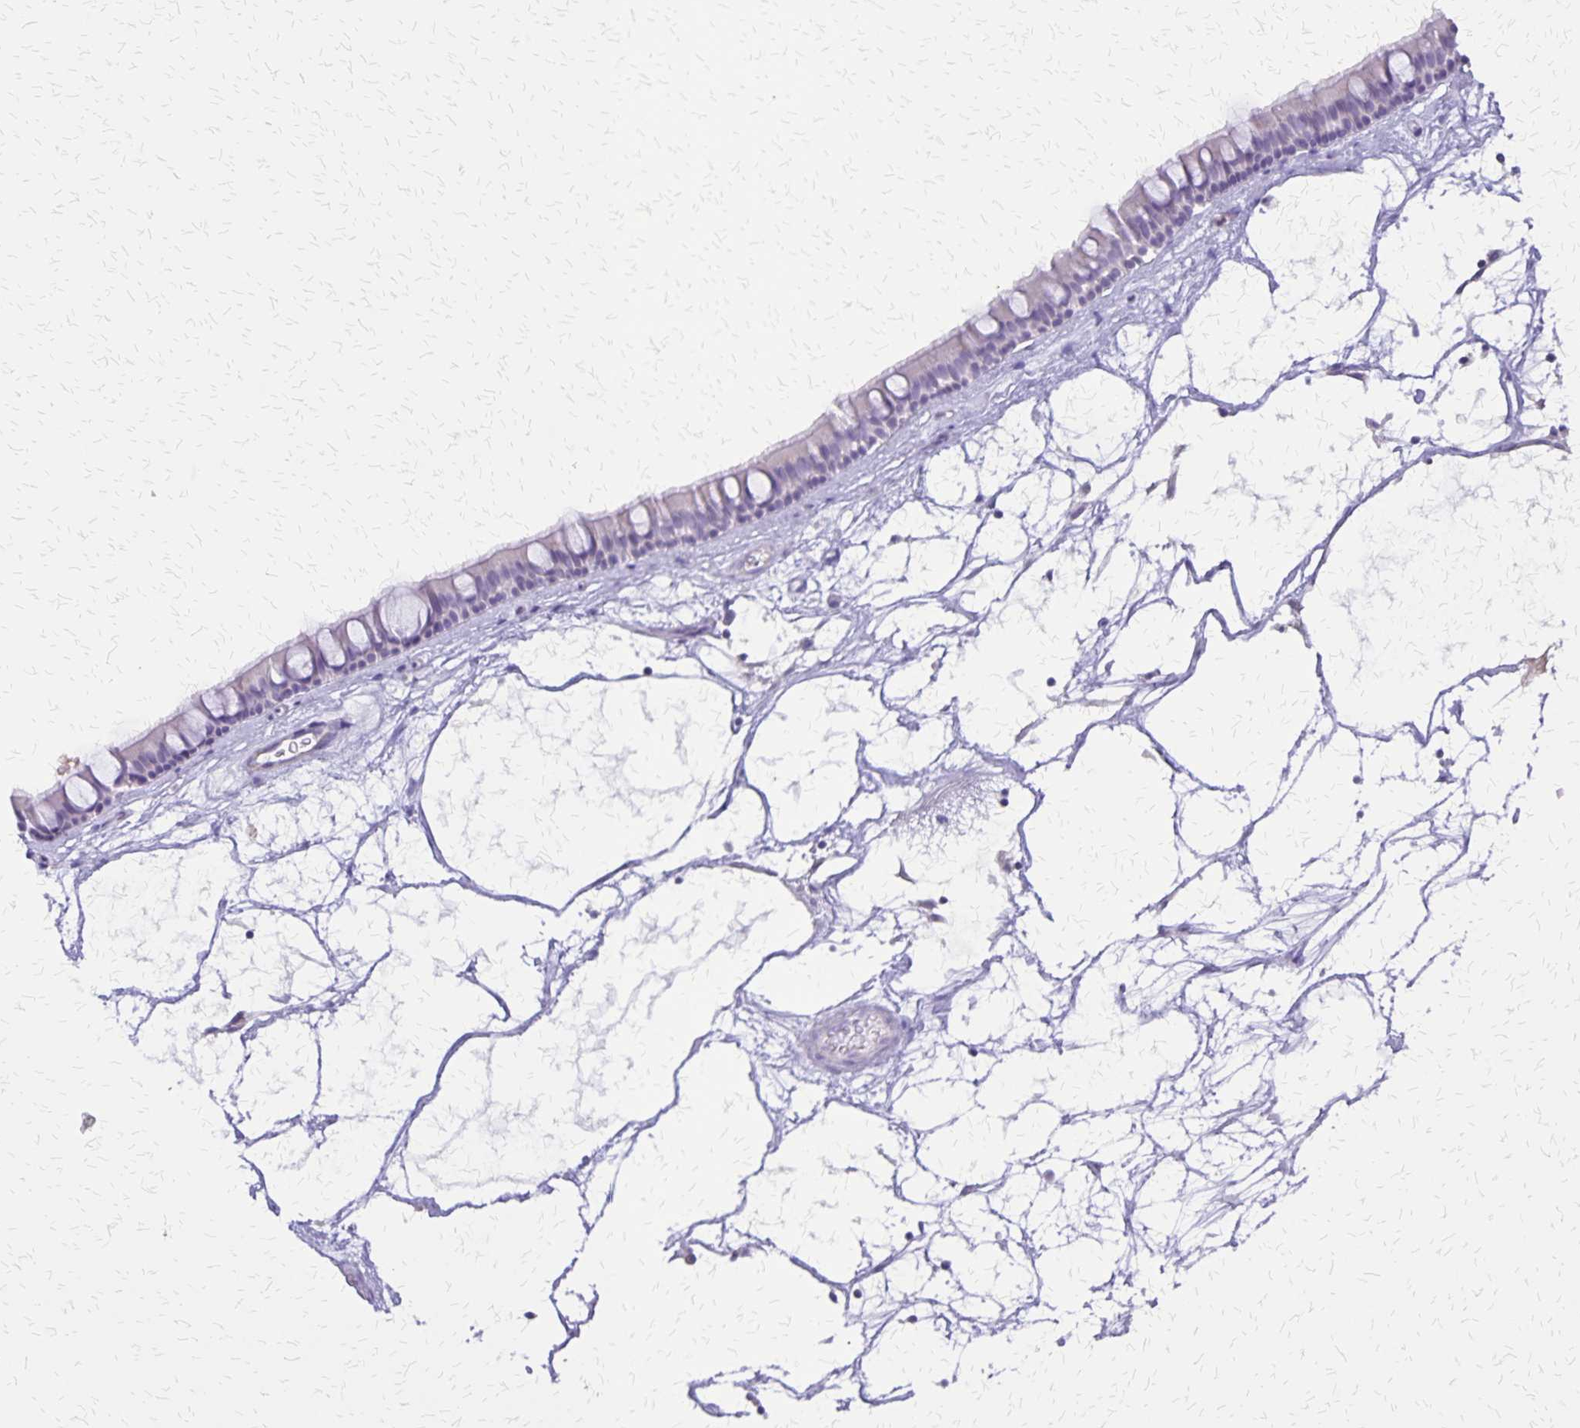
{"staining": {"intensity": "negative", "quantity": "none", "location": "none"}, "tissue": "nasopharynx", "cell_type": "Respiratory epithelial cells", "image_type": "normal", "snomed": [{"axis": "morphology", "description": "Normal tissue, NOS"}, {"axis": "topography", "description": "Nasopharynx"}], "caption": "Respiratory epithelial cells show no significant staining in benign nasopharynx.", "gene": "SI", "patient": {"sex": "male", "age": 68}}